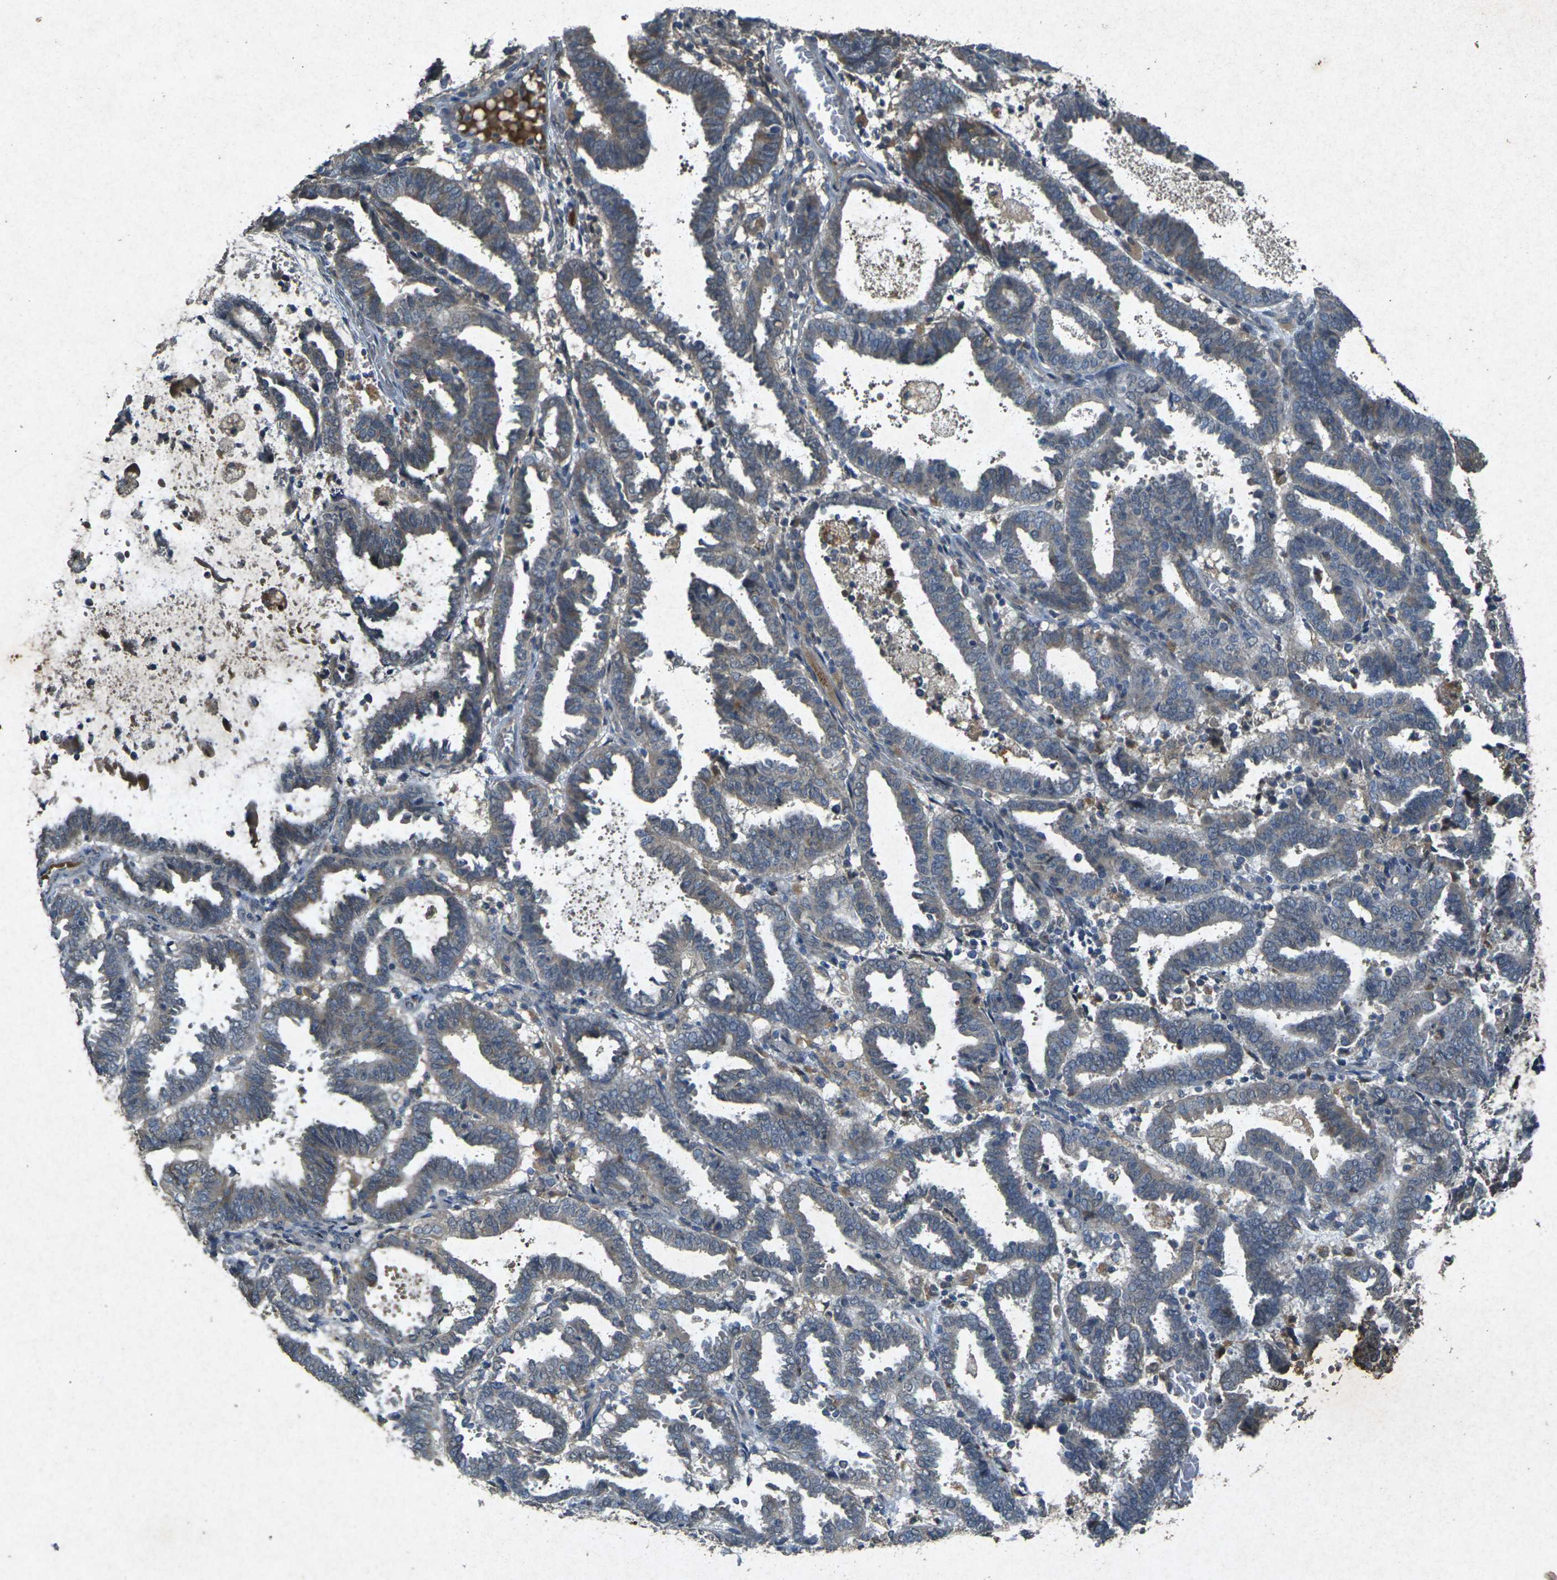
{"staining": {"intensity": "moderate", "quantity": "25%-75%", "location": "cytoplasmic/membranous"}, "tissue": "endometrial cancer", "cell_type": "Tumor cells", "image_type": "cancer", "snomed": [{"axis": "morphology", "description": "Adenocarcinoma, NOS"}, {"axis": "topography", "description": "Uterus"}], "caption": "Adenocarcinoma (endometrial) tissue shows moderate cytoplasmic/membranous positivity in approximately 25%-75% of tumor cells, visualized by immunohistochemistry.", "gene": "RGMA", "patient": {"sex": "female", "age": 83}}